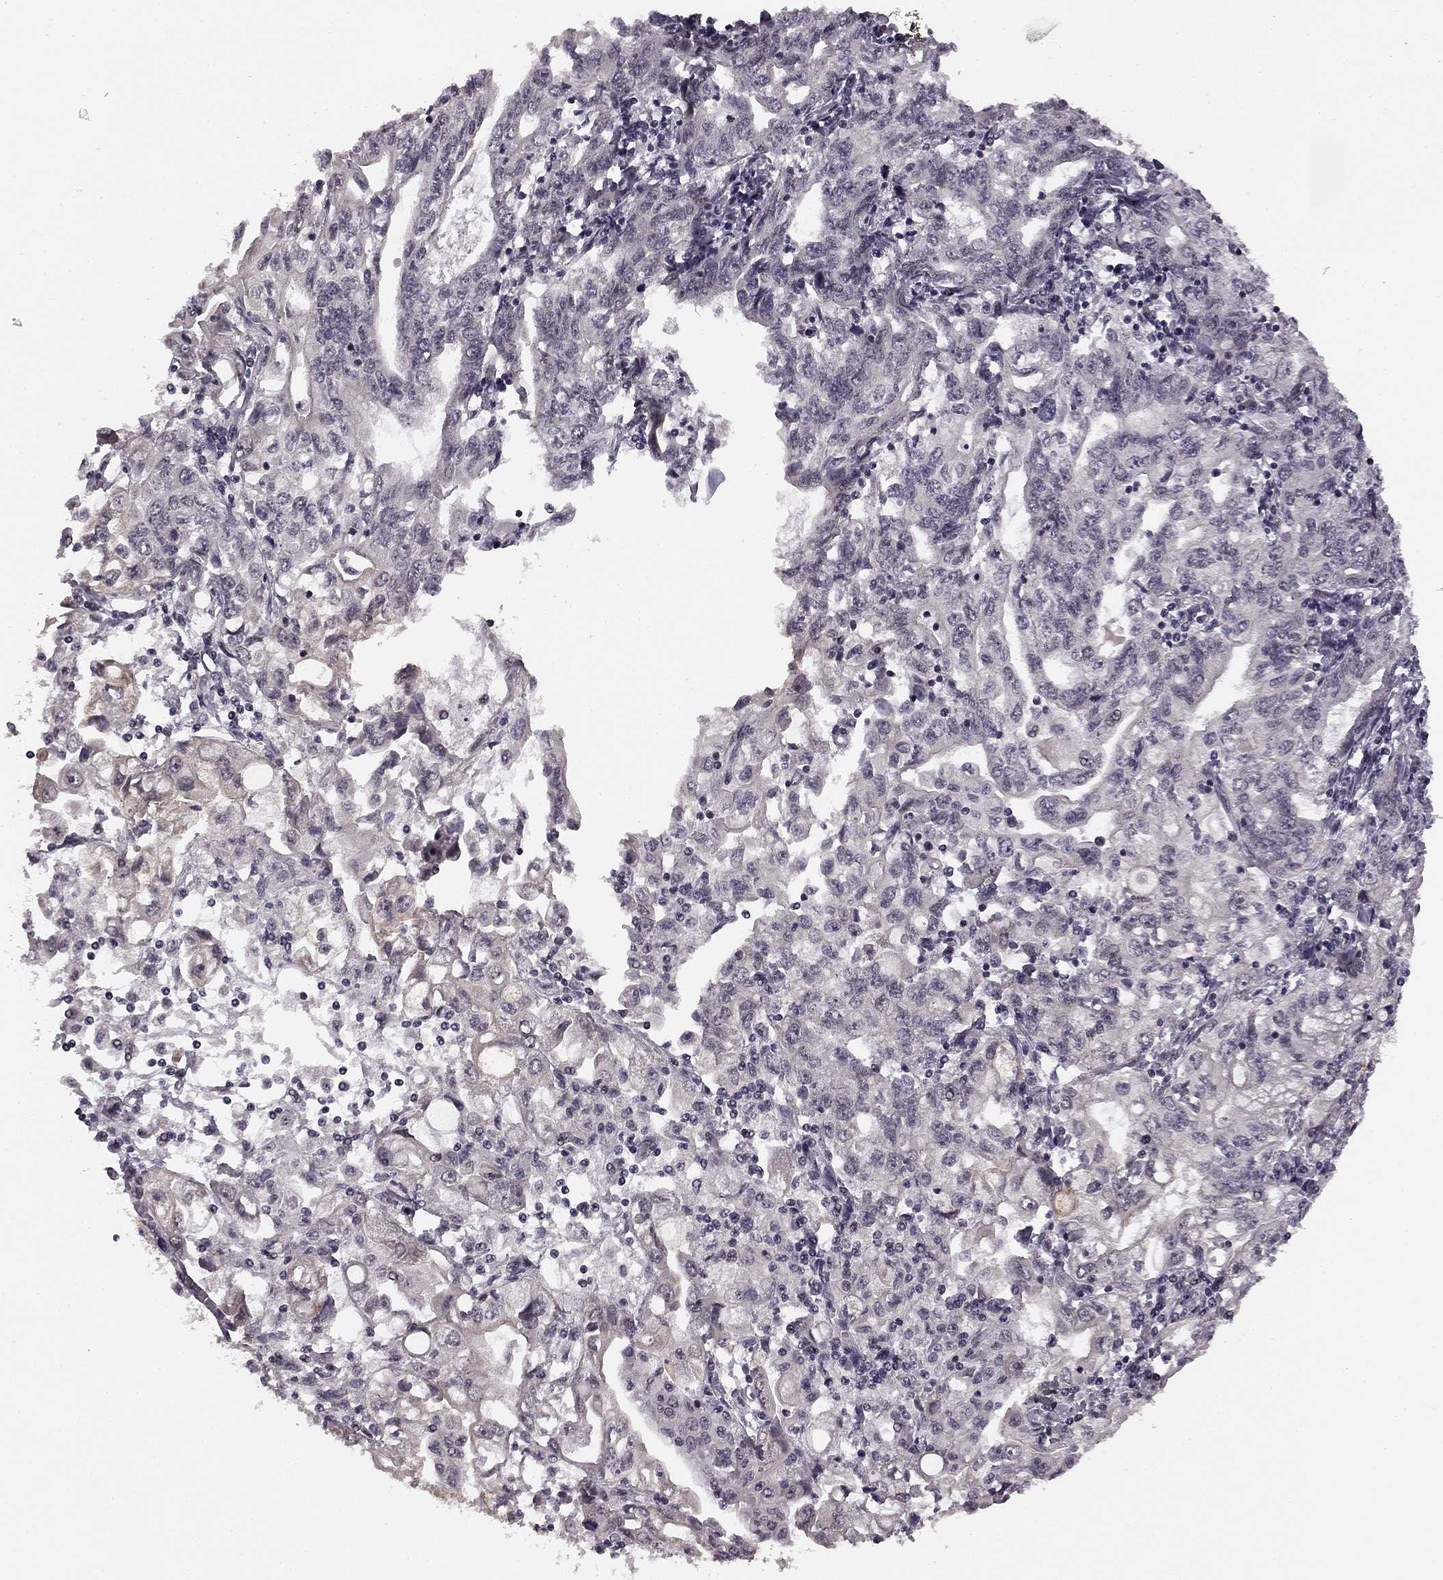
{"staining": {"intensity": "negative", "quantity": "none", "location": "none"}, "tissue": "stomach cancer", "cell_type": "Tumor cells", "image_type": "cancer", "snomed": [{"axis": "morphology", "description": "Adenocarcinoma, NOS"}, {"axis": "topography", "description": "Stomach, lower"}], "caption": "This image is of stomach cancer (adenocarcinoma) stained with IHC to label a protein in brown with the nuclei are counter-stained blue. There is no positivity in tumor cells. (Stains: DAB immunohistochemistry with hematoxylin counter stain, Microscopy: brightfield microscopy at high magnification).", "gene": "HCN4", "patient": {"sex": "female", "age": 72}}